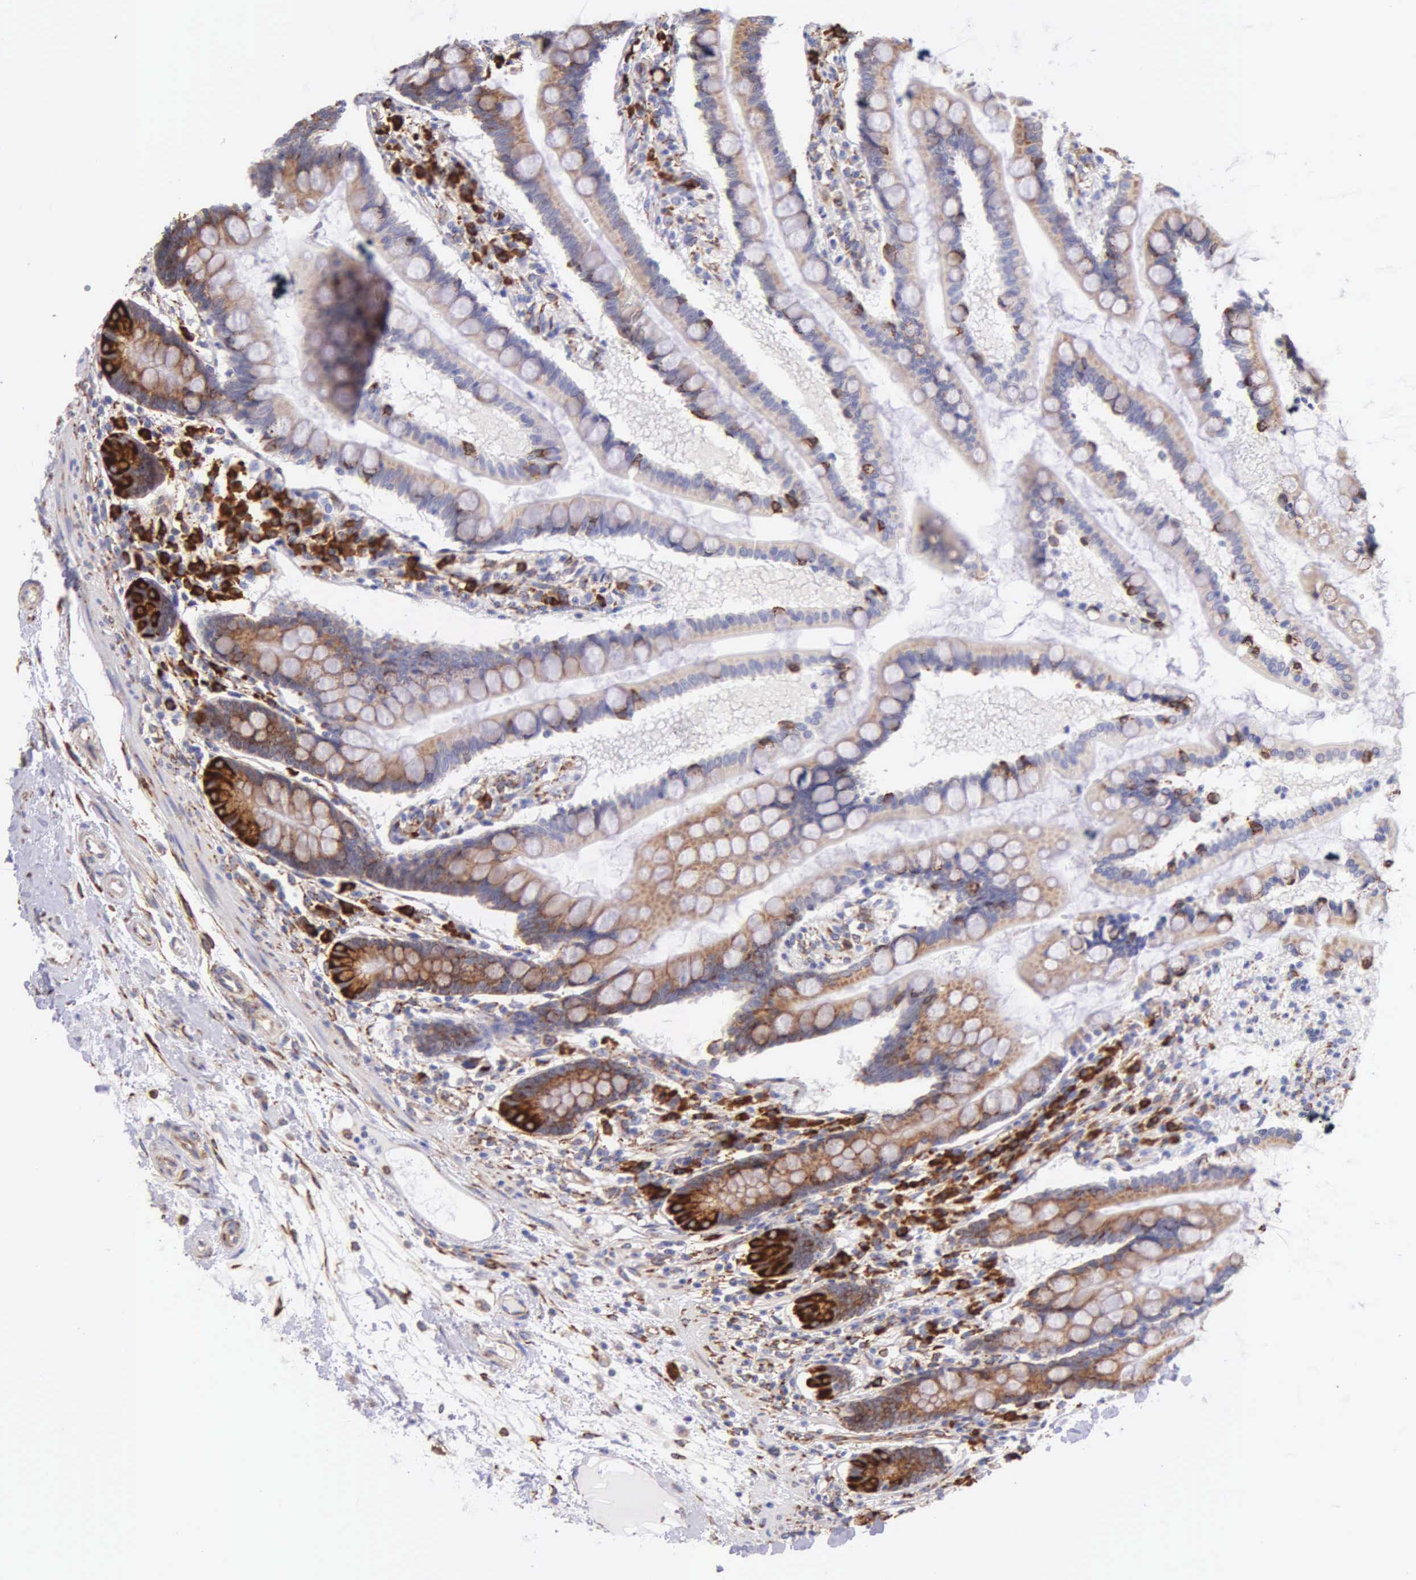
{"staining": {"intensity": "moderate", "quantity": ">75%", "location": "cytoplasmic/membranous"}, "tissue": "small intestine", "cell_type": "Glandular cells", "image_type": "normal", "snomed": [{"axis": "morphology", "description": "Normal tissue, NOS"}, {"axis": "topography", "description": "Small intestine"}], "caption": "Protein expression analysis of unremarkable human small intestine reveals moderate cytoplasmic/membranous staining in approximately >75% of glandular cells. (DAB (3,3'-diaminobenzidine) IHC, brown staining for protein, blue staining for nuclei).", "gene": "CKAP4", "patient": {"sex": "female", "age": 51}}